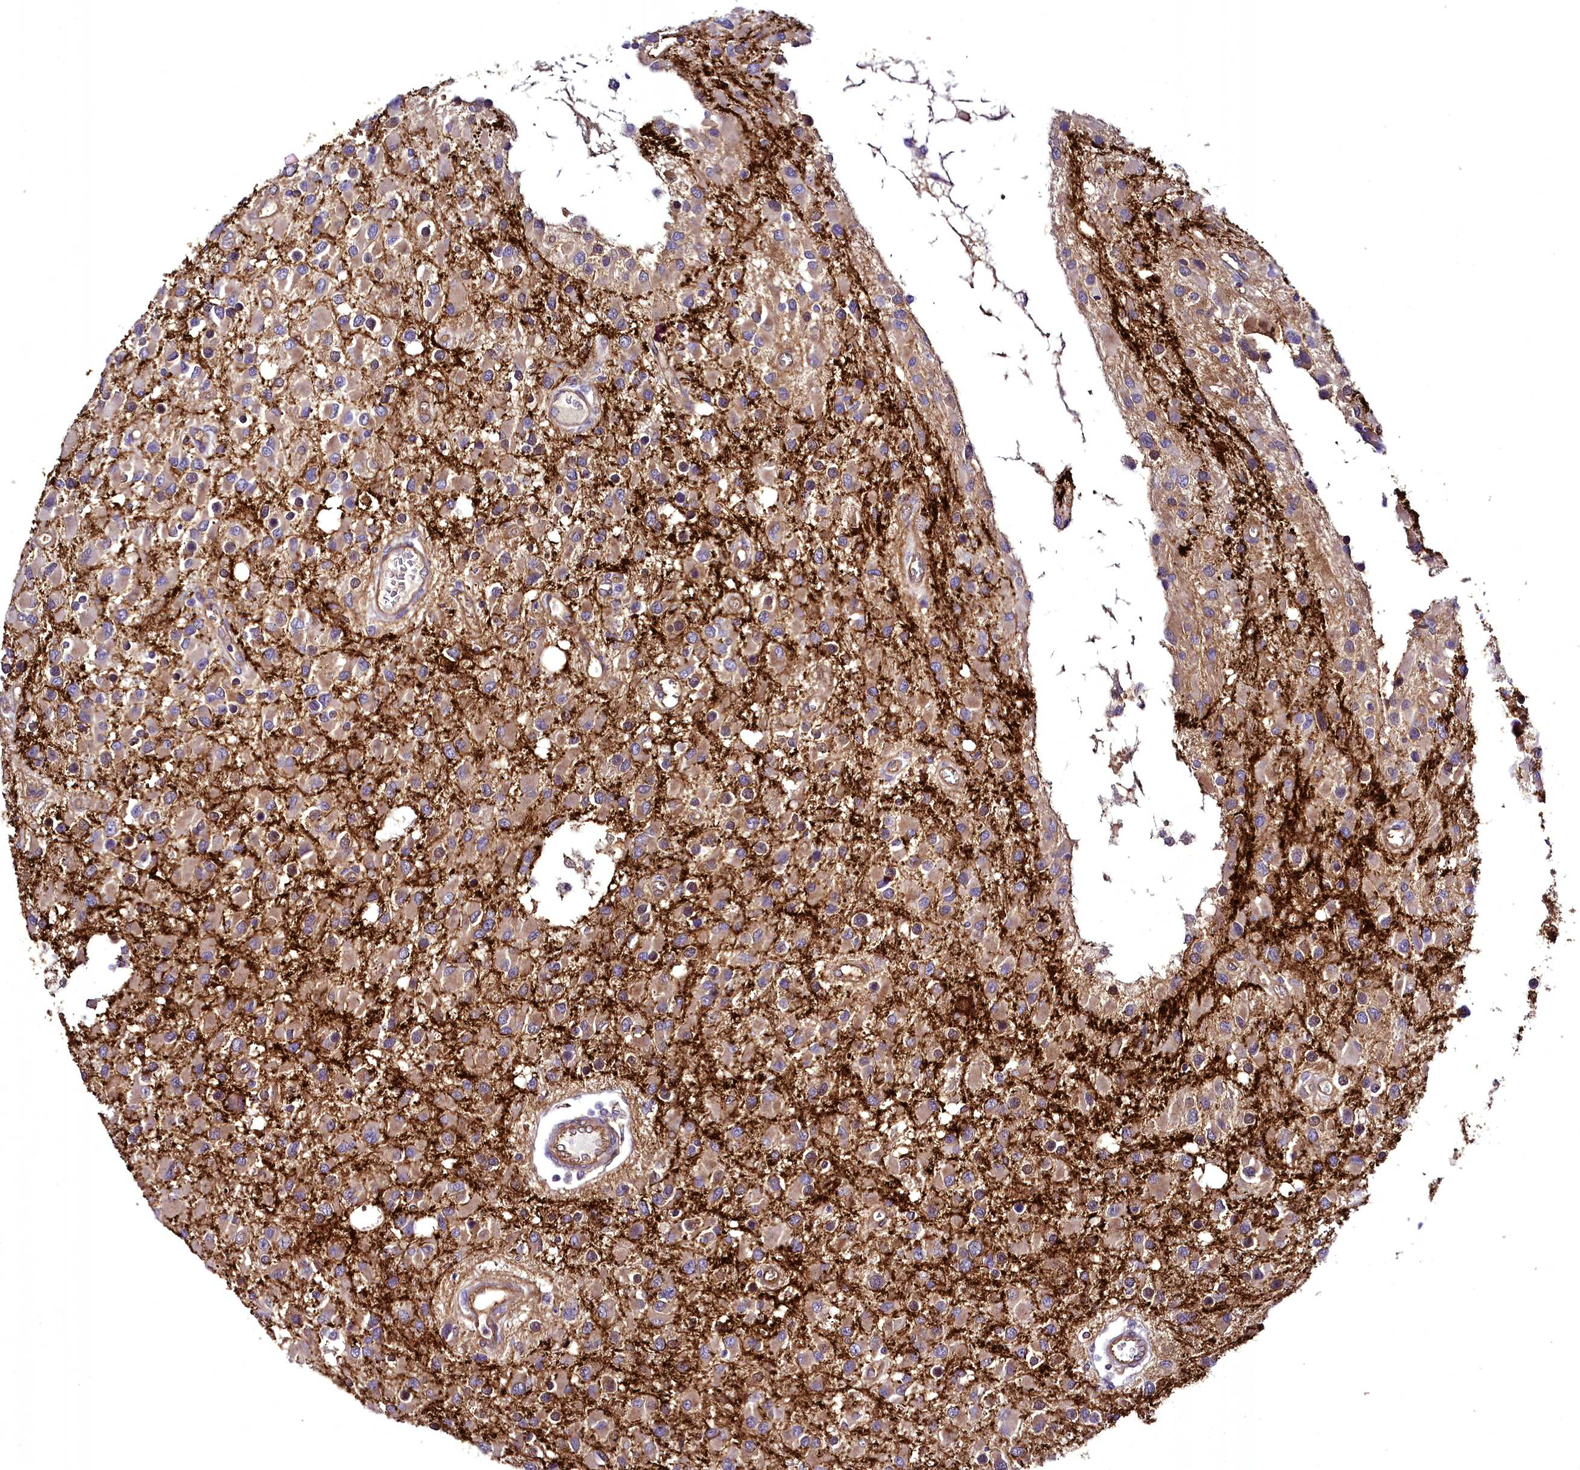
{"staining": {"intensity": "moderate", "quantity": ">75%", "location": "cytoplasmic/membranous"}, "tissue": "glioma", "cell_type": "Tumor cells", "image_type": "cancer", "snomed": [{"axis": "morphology", "description": "Glioma, malignant, High grade"}, {"axis": "topography", "description": "Brain"}], "caption": "A medium amount of moderate cytoplasmic/membranous expression is present in approximately >75% of tumor cells in glioma tissue.", "gene": "STXBP1", "patient": {"sex": "male", "age": 53}}